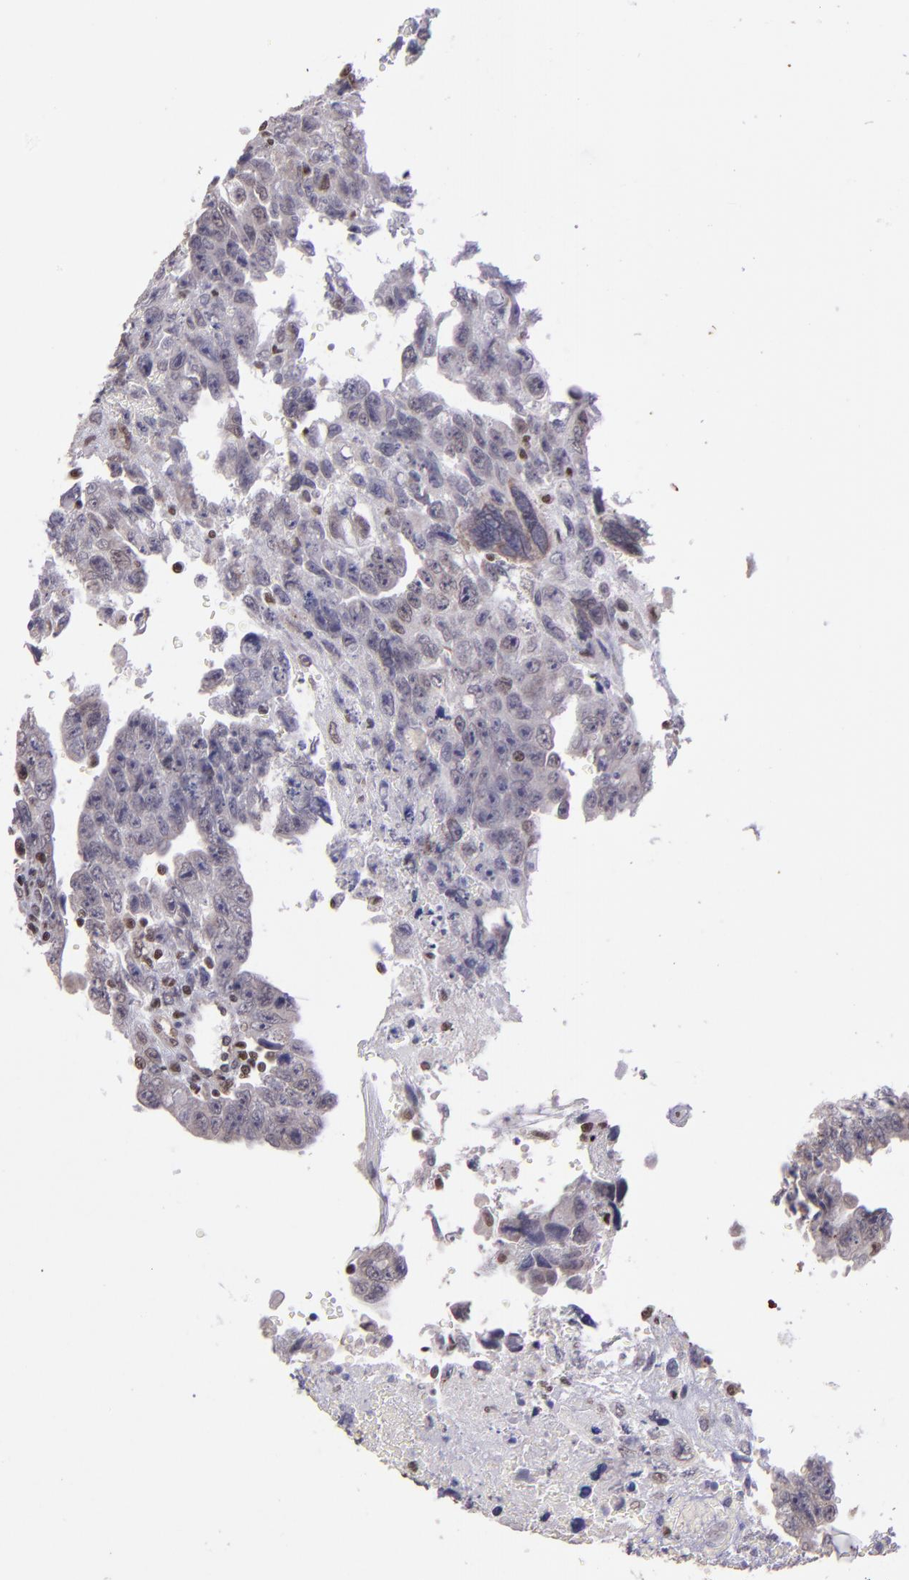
{"staining": {"intensity": "weak", "quantity": "<25%", "location": "nuclear"}, "tissue": "testis cancer", "cell_type": "Tumor cells", "image_type": "cancer", "snomed": [{"axis": "morphology", "description": "Carcinoma, Embryonal, NOS"}, {"axis": "topography", "description": "Testis"}], "caption": "This is an immunohistochemistry (IHC) micrograph of human testis cancer. There is no expression in tumor cells.", "gene": "ELF1", "patient": {"sex": "male", "age": 28}}